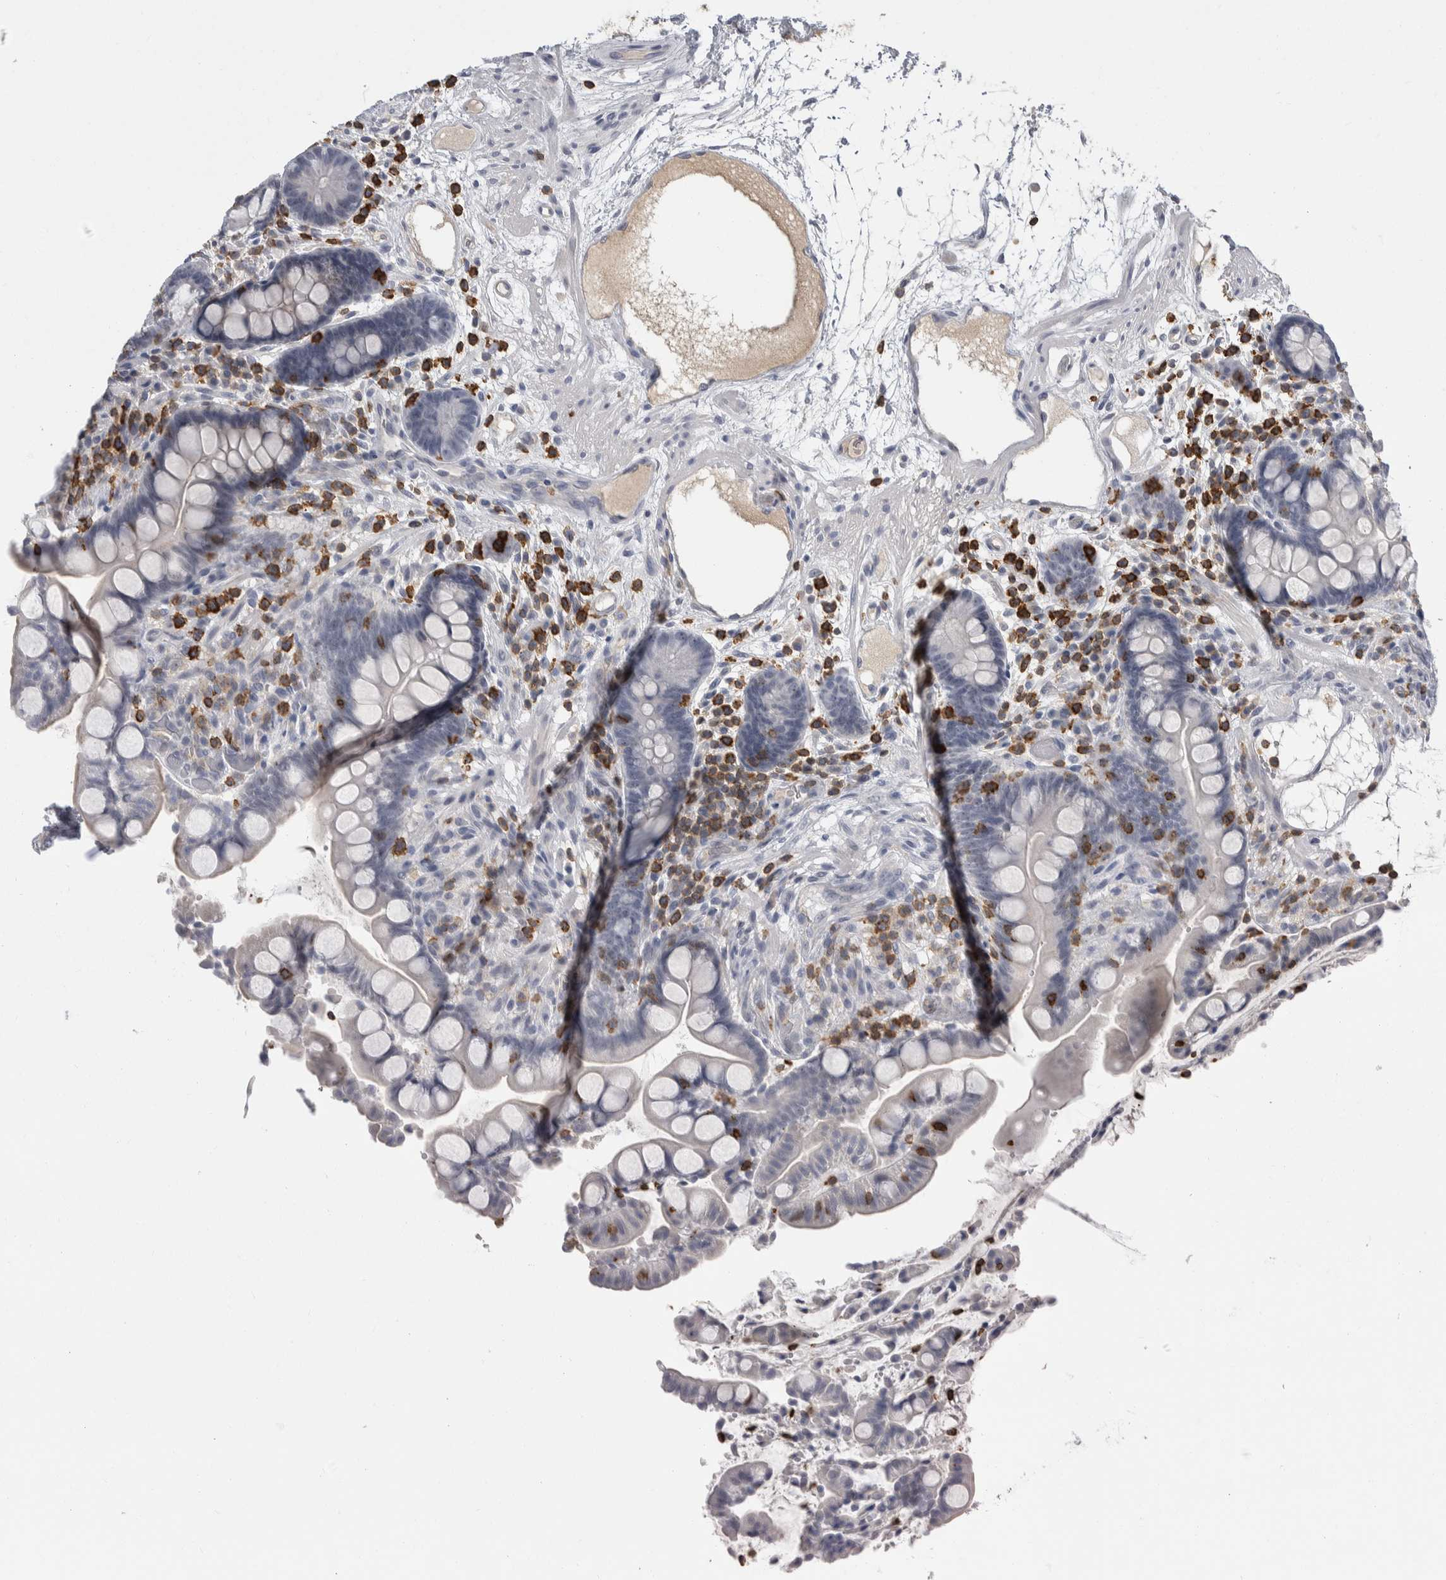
{"staining": {"intensity": "negative", "quantity": "none", "location": "none"}, "tissue": "colon", "cell_type": "Endothelial cells", "image_type": "normal", "snomed": [{"axis": "morphology", "description": "Normal tissue, NOS"}, {"axis": "topography", "description": "Colon"}], "caption": "Immunohistochemical staining of benign human colon demonstrates no significant expression in endothelial cells.", "gene": "CEP295NL", "patient": {"sex": "male", "age": 73}}